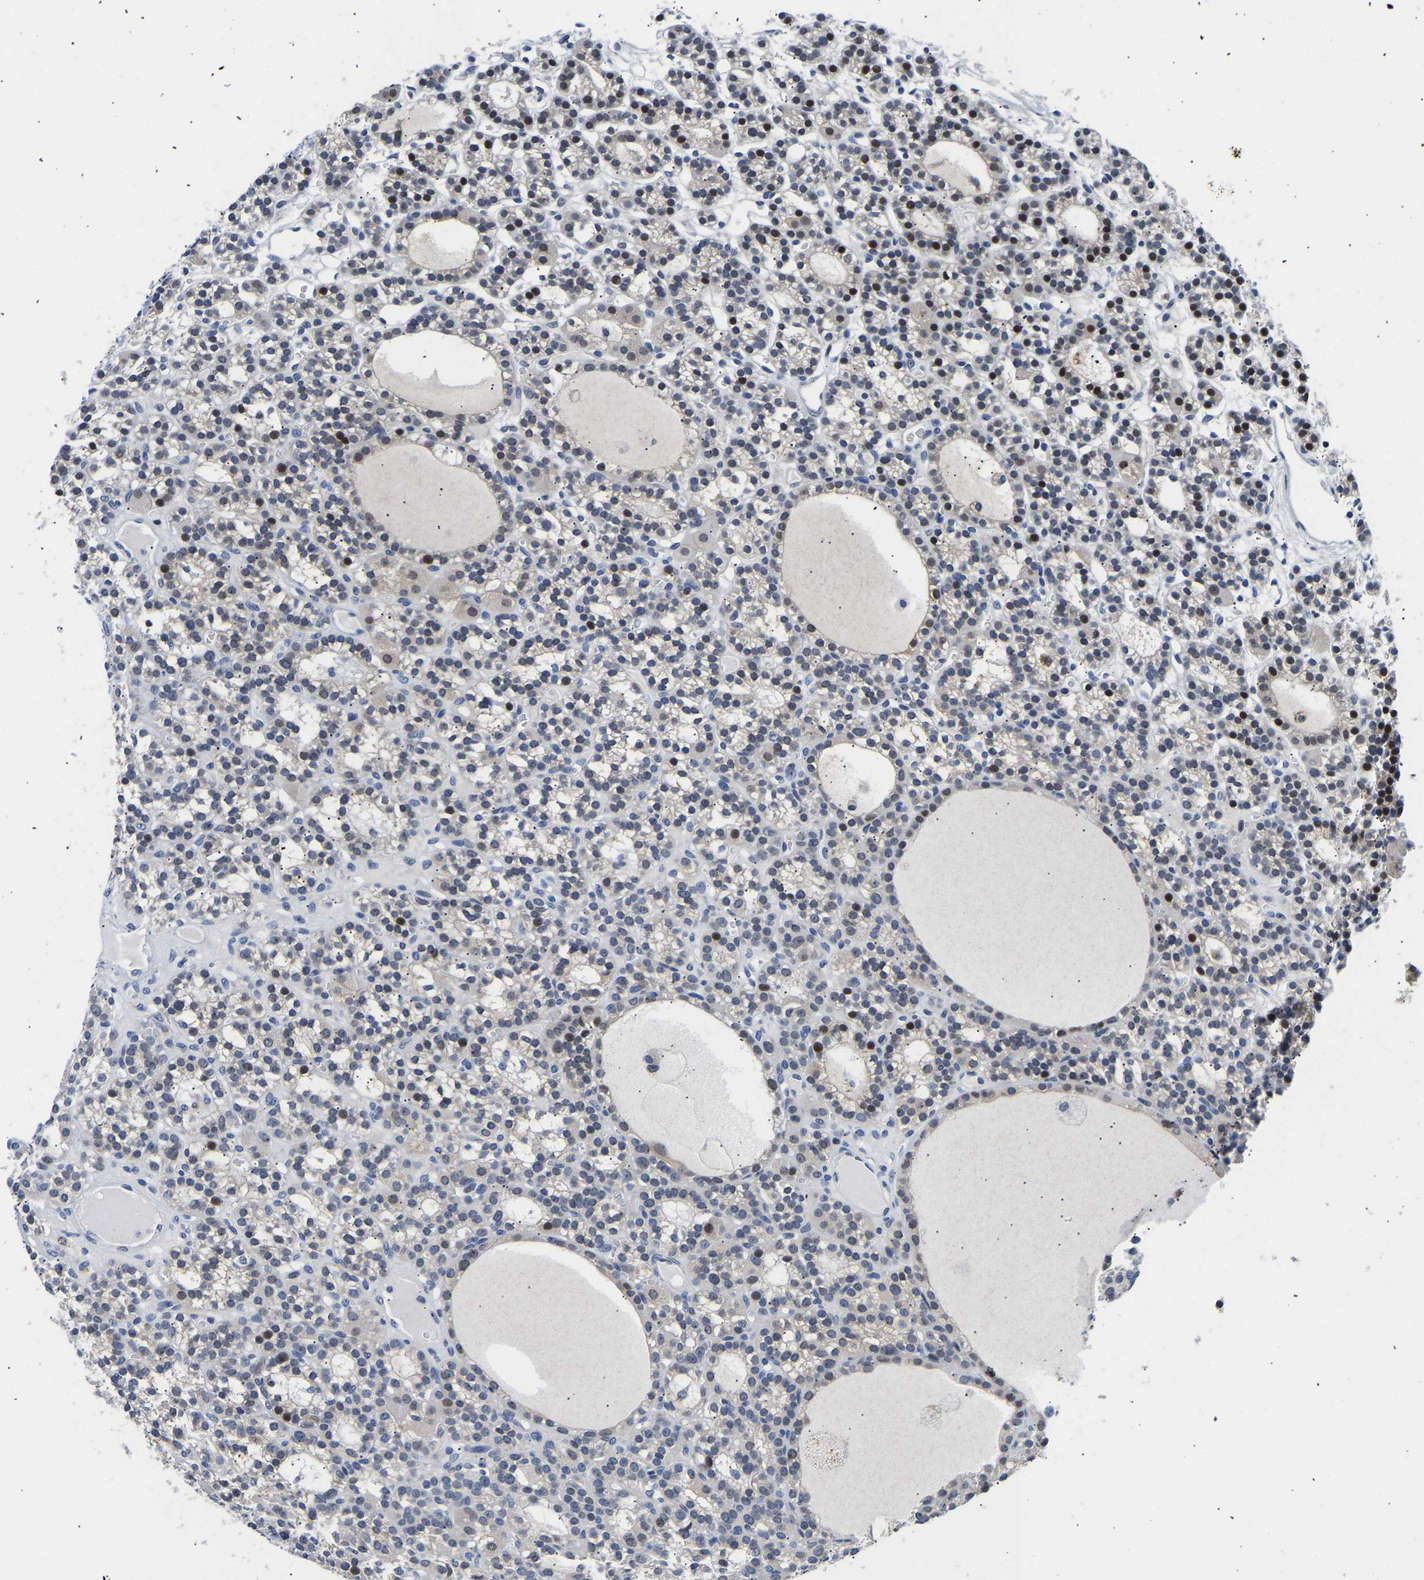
{"staining": {"intensity": "strong", "quantity": "<25%", "location": "nuclear"}, "tissue": "parathyroid gland", "cell_type": "Glandular cells", "image_type": "normal", "snomed": [{"axis": "morphology", "description": "Normal tissue, NOS"}, {"axis": "morphology", "description": "Adenoma, NOS"}, {"axis": "topography", "description": "Parathyroid gland"}], "caption": "Immunohistochemical staining of unremarkable parathyroid gland demonstrates medium levels of strong nuclear positivity in about <25% of glandular cells.", "gene": "PTRHD1", "patient": {"sex": "female", "age": 58}}